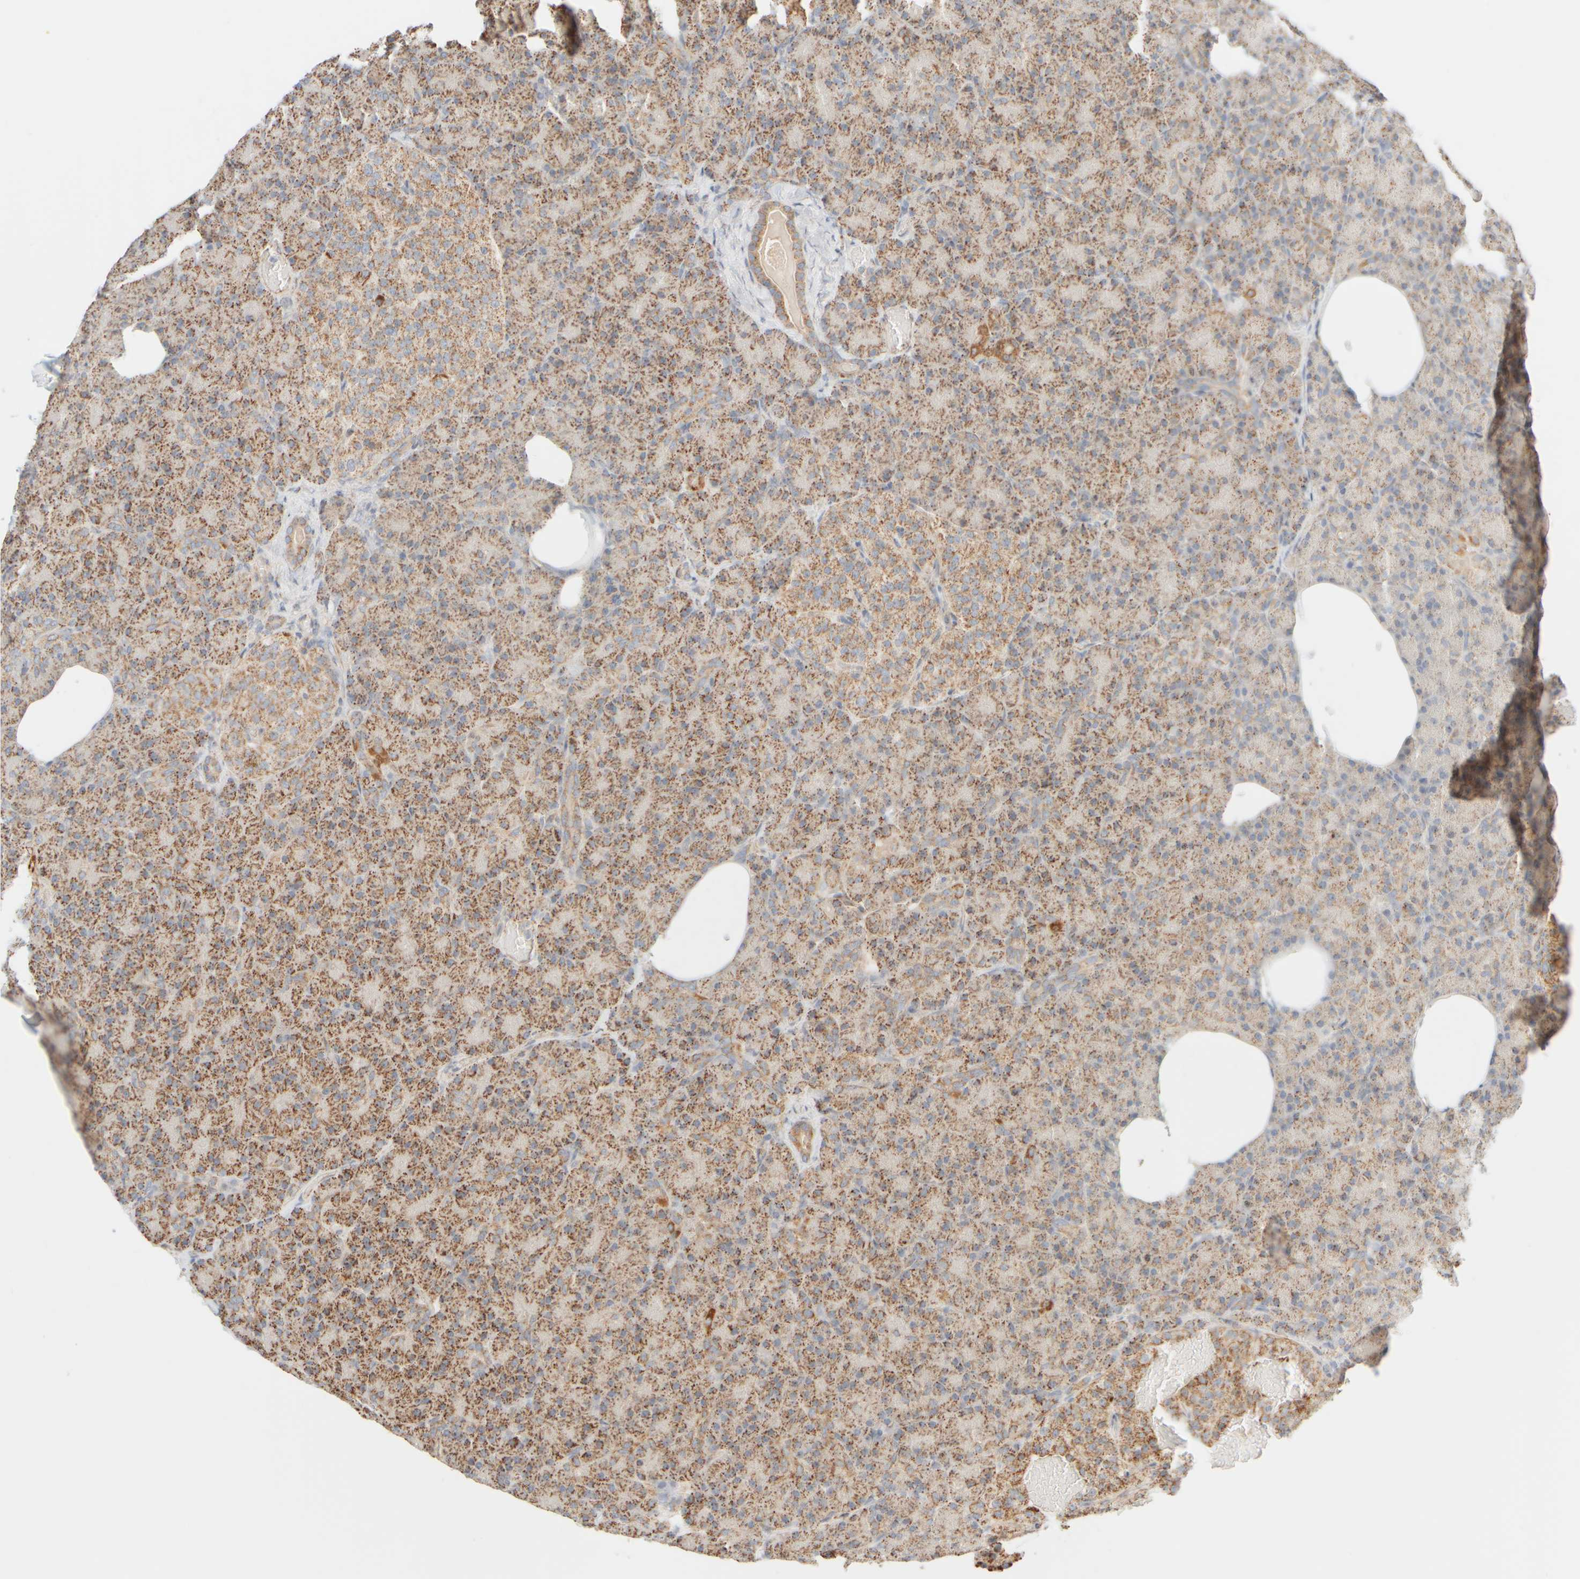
{"staining": {"intensity": "strong", "quantity": "25%-75%", "location": "cytoplasmic/membranous"}, "tissue": "pancreas", "cell_type": "Exocrine glandular cells", "image_type": "normal", "snomed": [{"axis": "morphology", "description": "Normal tissue, NOS"}, {"axis": "topography", "description": "Pancreas"}], "caption": "Benign pancreas displays strong cytoplasmic/membranous staining in approximately 25%-75% of exocrine glandular cells, visualized by immunohistochemistry.", "gene": "APBB2", "patient": {"sex": "female", "age": 43}}